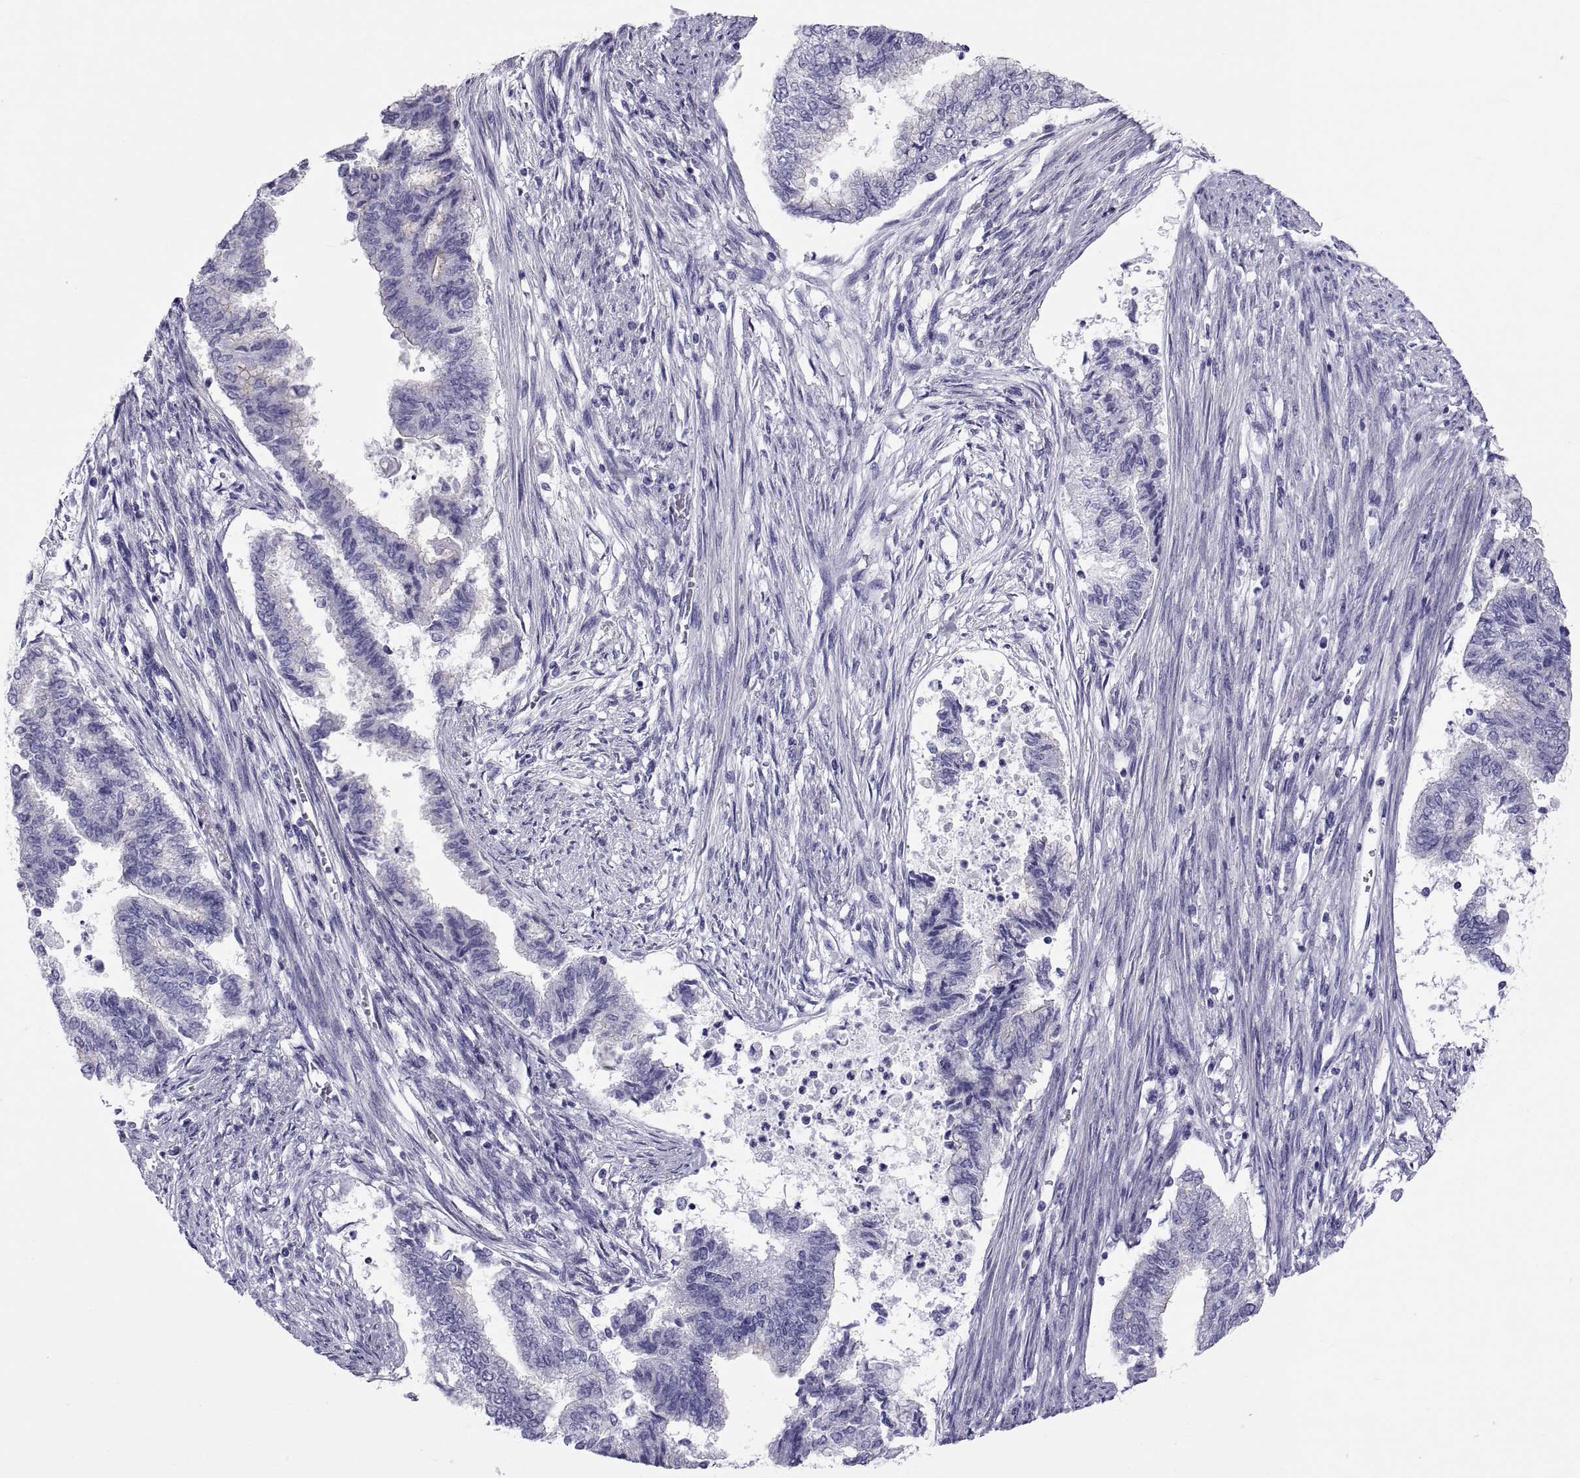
{"staining": {"intensity": "negative", "quantity": "none", "location": "none"}, "tissue": "endometrial cancer", "cell_type": "Tumor cells", "image_type": "cancer", "snomed": [{"axis": "morphology", "description": "Adenocarcinoma, NOS"}, {"axis": "topography", "description": "Endometrium"}], "caption": "There is no significant staining in tumor cells of endometrial cancer.", "gene": "RNASE12", "patient": {"sex": "female", "age": 65}}